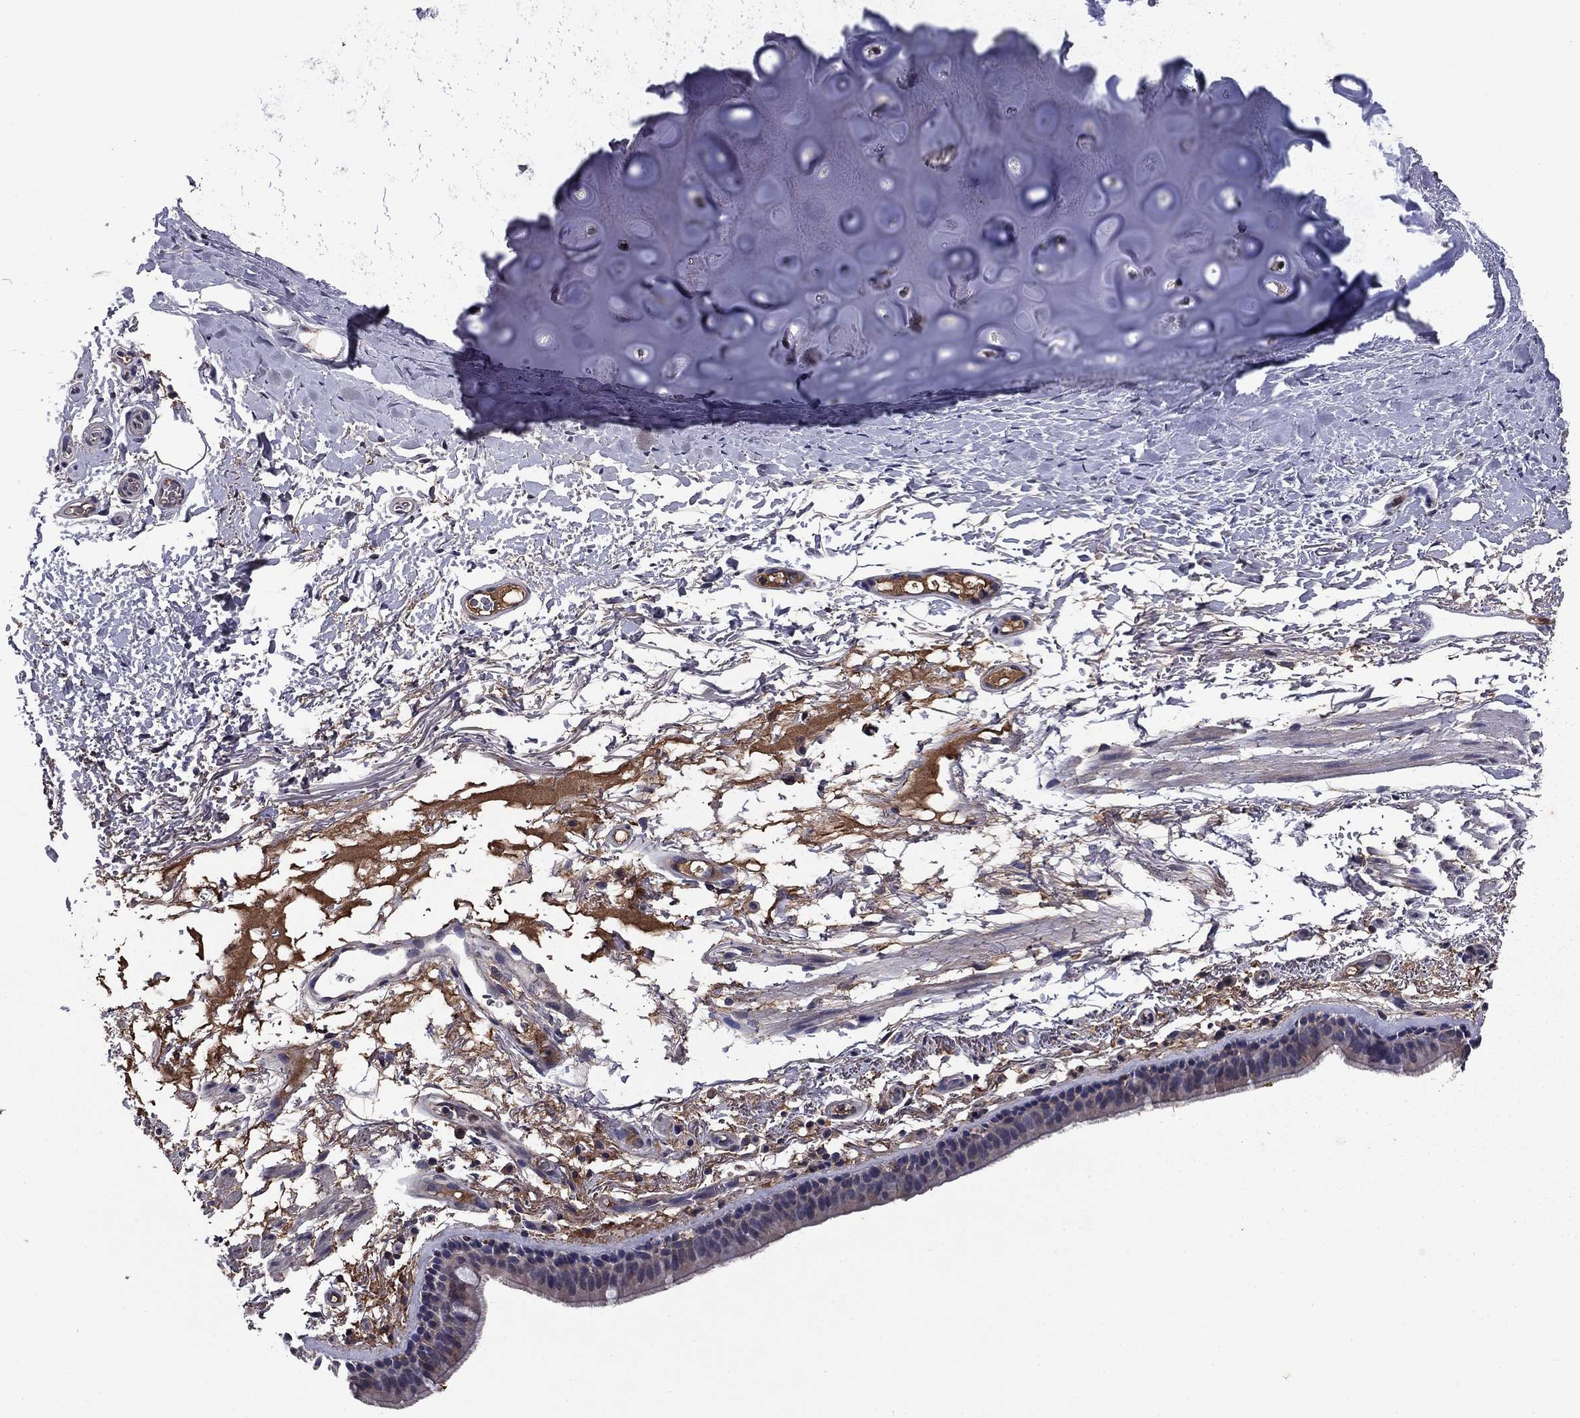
{"staining": {"intensity": "negative", "quantity": "none", "location": "none"}, "tissue": "bronchus", "cell_type": "Respiratory epithelial cells", "image_type": "normal", "snomed": [{"axis": "morphology", "description": "Normal tissue, NOS"}, {"axis": "topography", "description": "Lymph node"}, {"axis": "topography", "description": "Bronchus"}], "caption": "Respiratory epithelial cells show no significant protein positivity in normal bronchus.", "gene": "PROS1", "patient": {"sex": "female", "age": 70}}